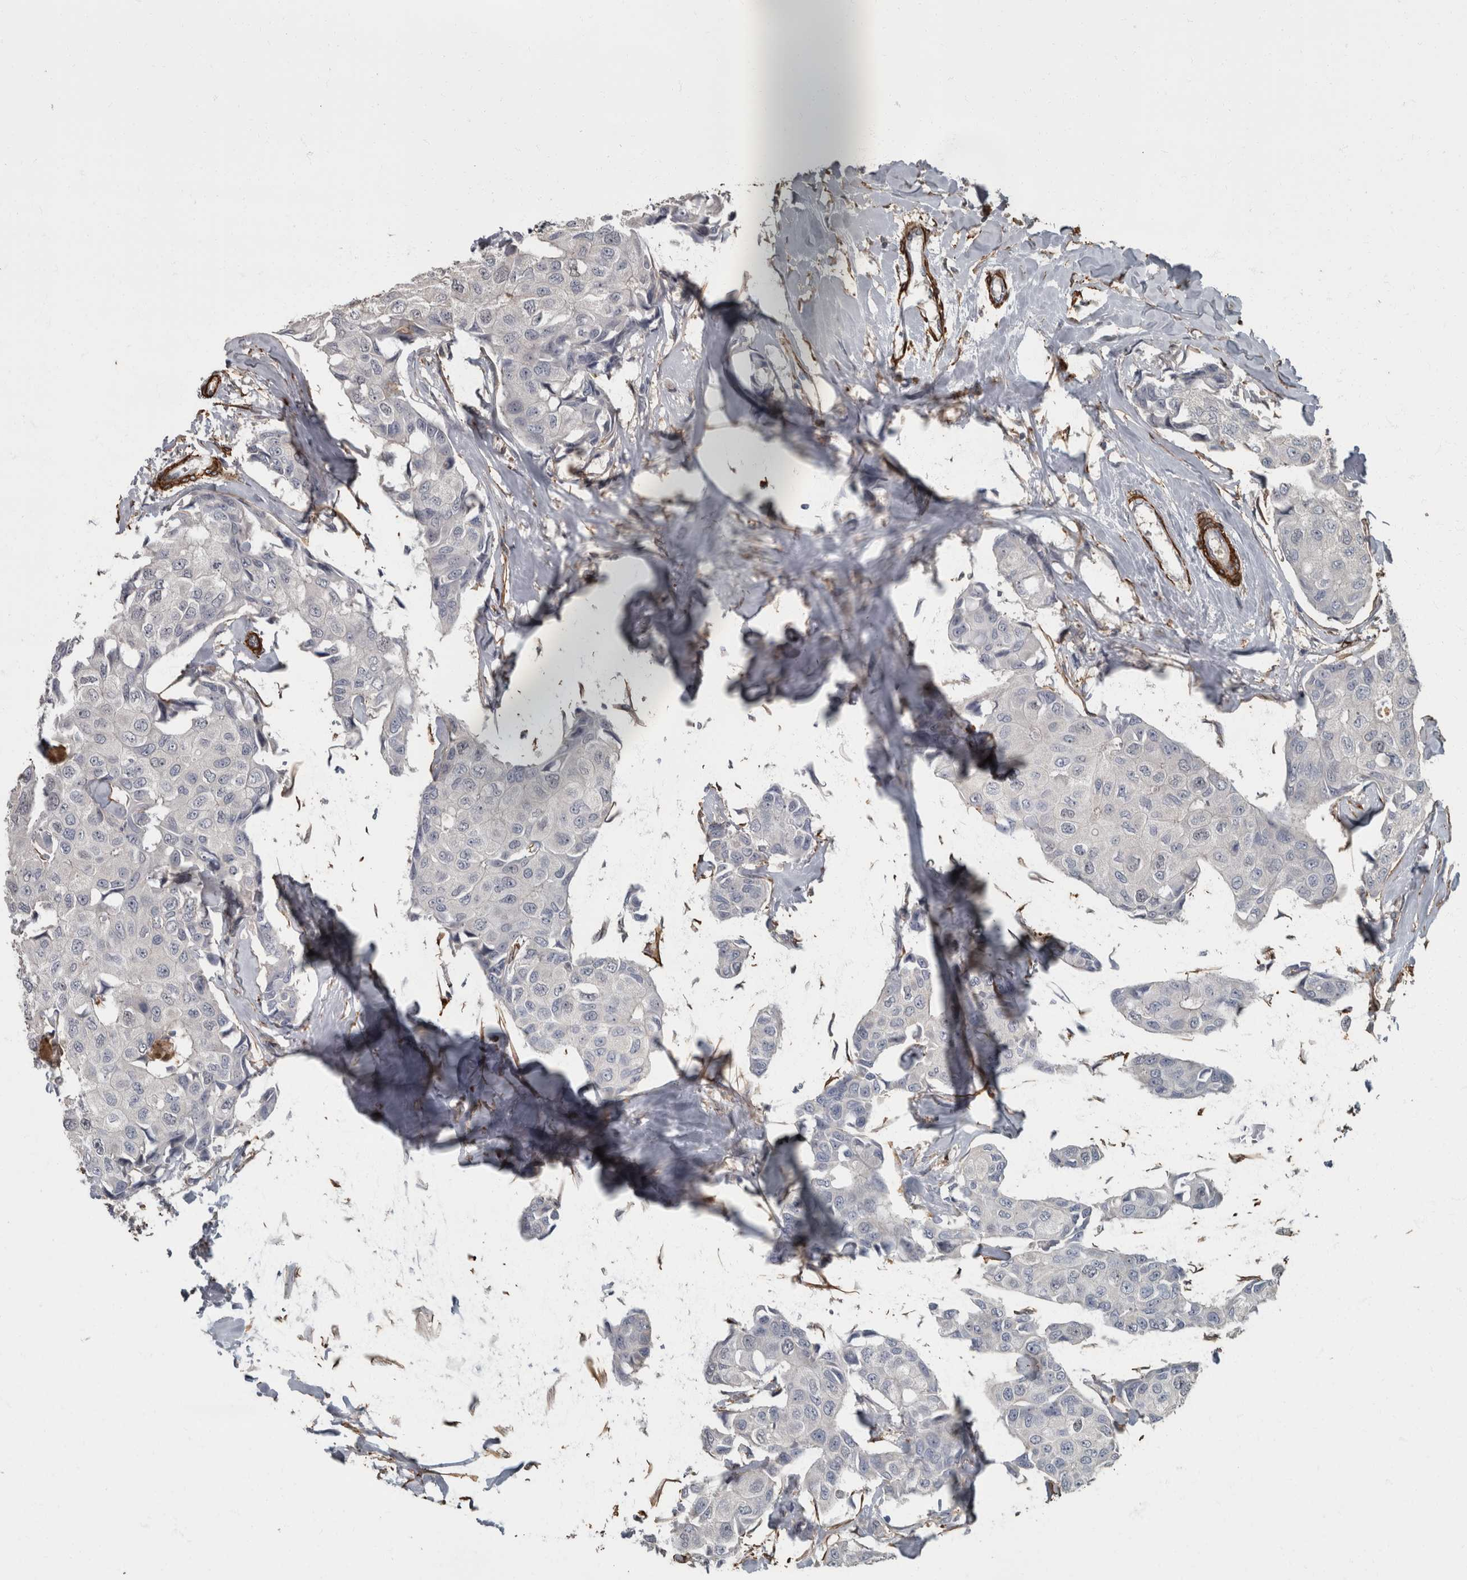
{"staining": {"intensity": "negative", "quantity": "none", "location": "none"}, "tissue": "breast cancer", "cell_type": "Tumor cells", "image_type": "cancer", "snomed": [{"axis": "morphology", "description": "Duct carcinoma"}, {"axis": "topography", "description": "Breast"}], "caption": "IHC of human infiltrating ductal carcinoma (breast) demonstrates no positivity in tumor cells.", "gene": "MASTL", "patient": {"sex": "female", "age": 80}}